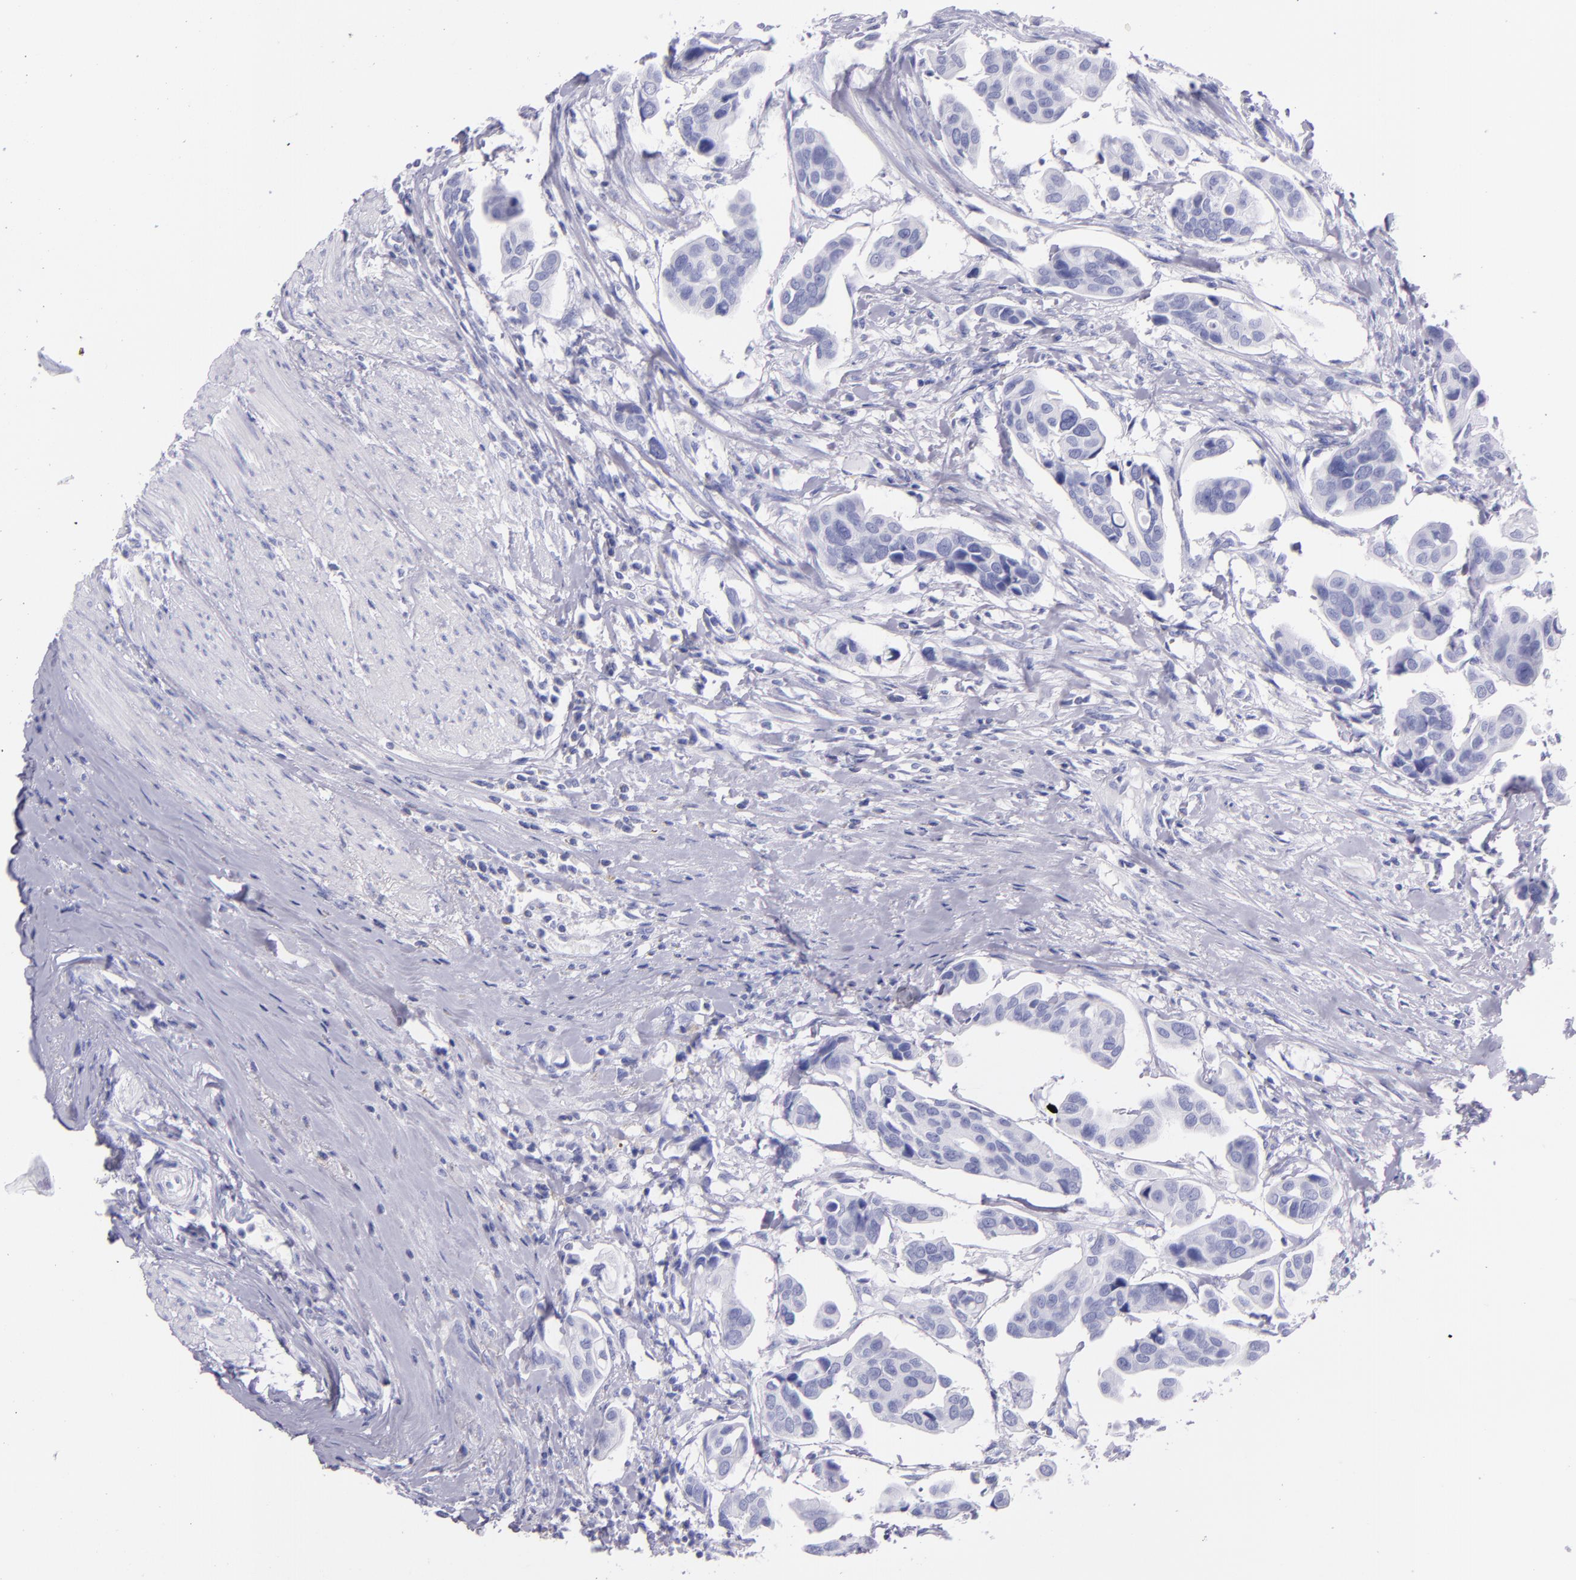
{"staining": {"intensity": "negative", "quantity": "none", "location": "none"}, "tissue": "urothelial cancer", "cell_type": "Tumor cells", "image_type": "cancer", "snomed": [{"axis": "morphology", "description": "Adenocarcinoma, NOS"}, {"axis": "topography", "description": "Urinary bladder"}], "caption": "Immunohistochemistry micrograph of neoplastic tissue: human adenocarcinoma stained with DAB reveals no significant protein positivity in tumor cells.", "gene": "SFTPA2", "patient": {"sex": "male", "age": 61}}